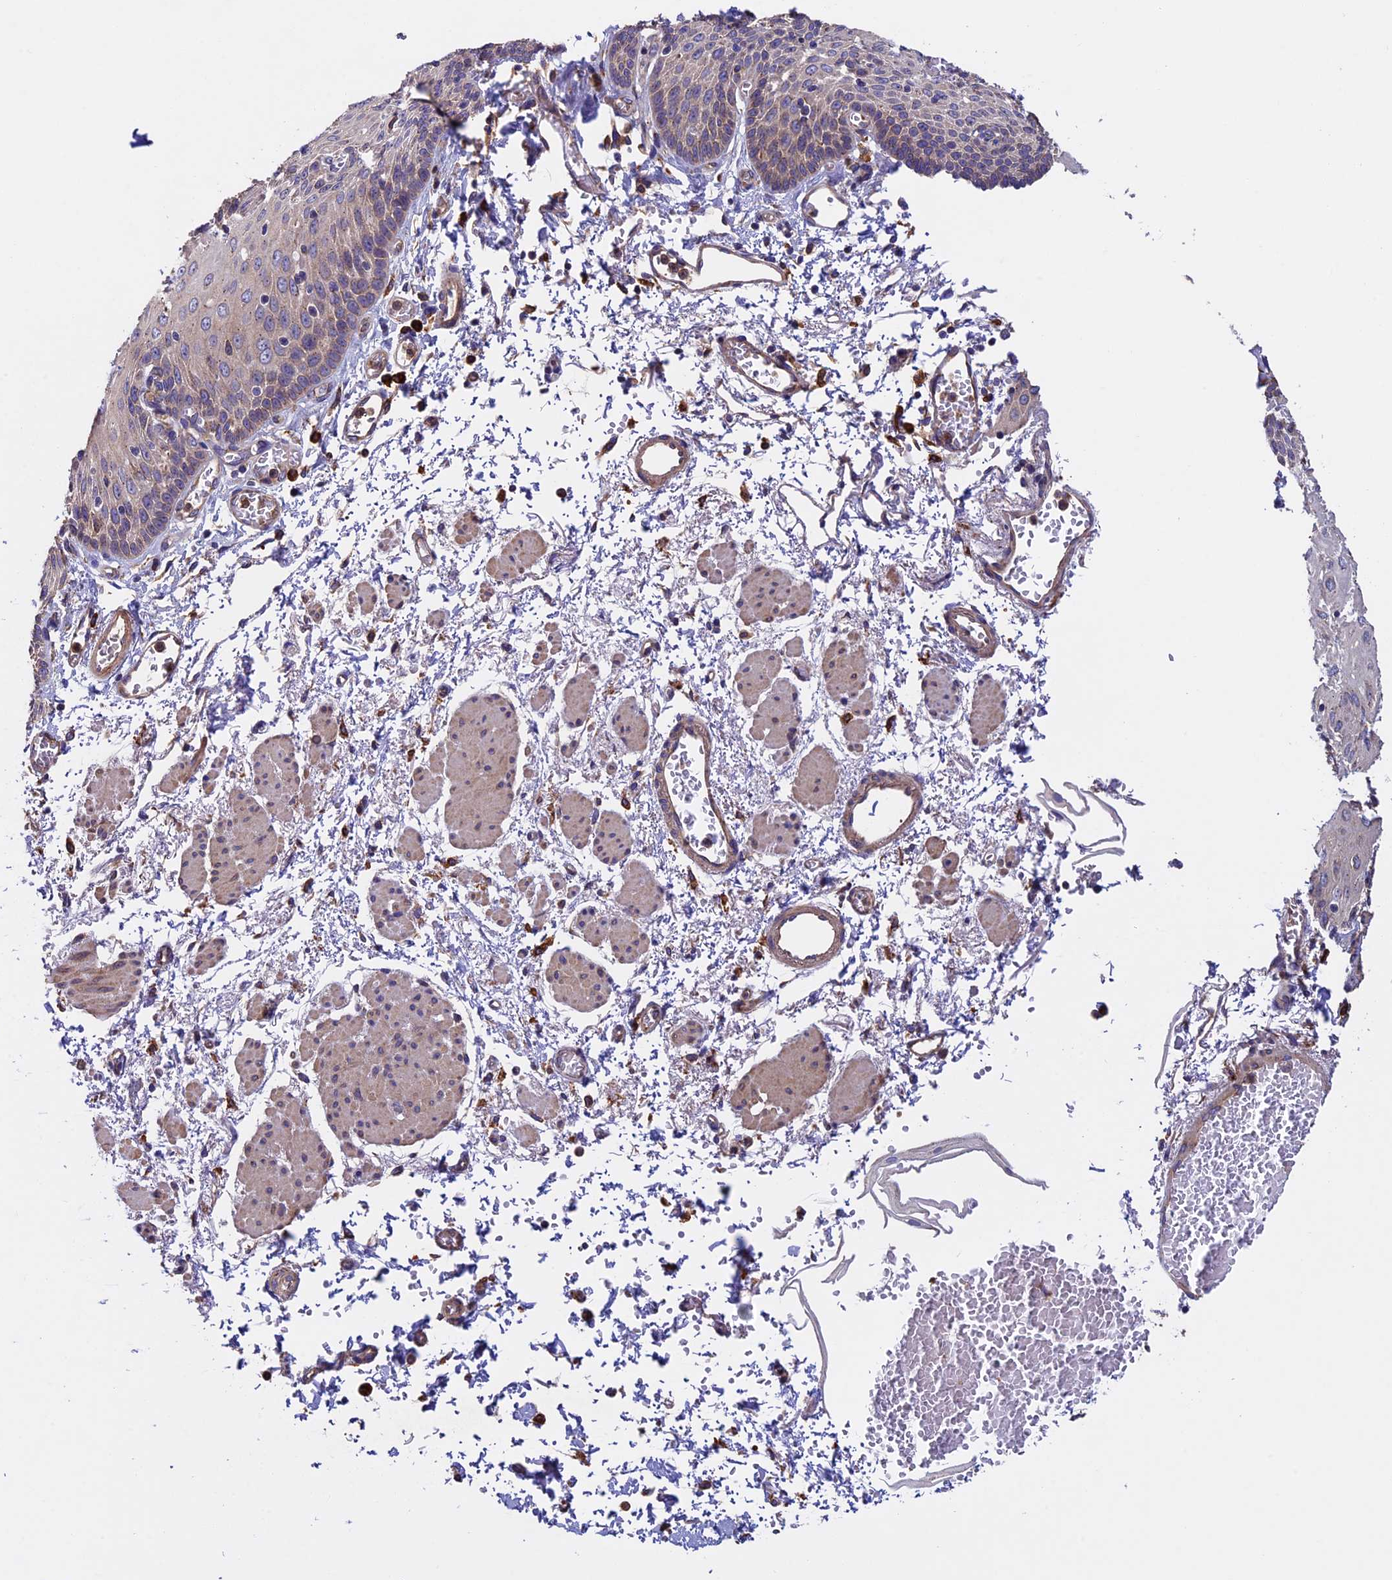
{"staining": {"intensity": "moderate", "quantity": "25%-75%", "location": "cytoplasmic/membranous"}, "tissue": "esophagus", "cell_type": "Squamous epithelial cells", "image_type": "normal", "snomed": [{"axis": "morphology", "description": "Normal tissue, NOS"}, {"axis": "topography", "description": "Esophagus"}], "caption": "Esophagus stained for a protein shows moderate cytoplasmic/membranous positivity in squamous epithelial cells. The staining was performed using DAB (3,3'-diaminobenzidine), with brown indicating positive protein expression. Nuclei are stained blue with hematoxylin.", "gene": "BTBD3", "patient": {"sex": "male", "age": 81}}